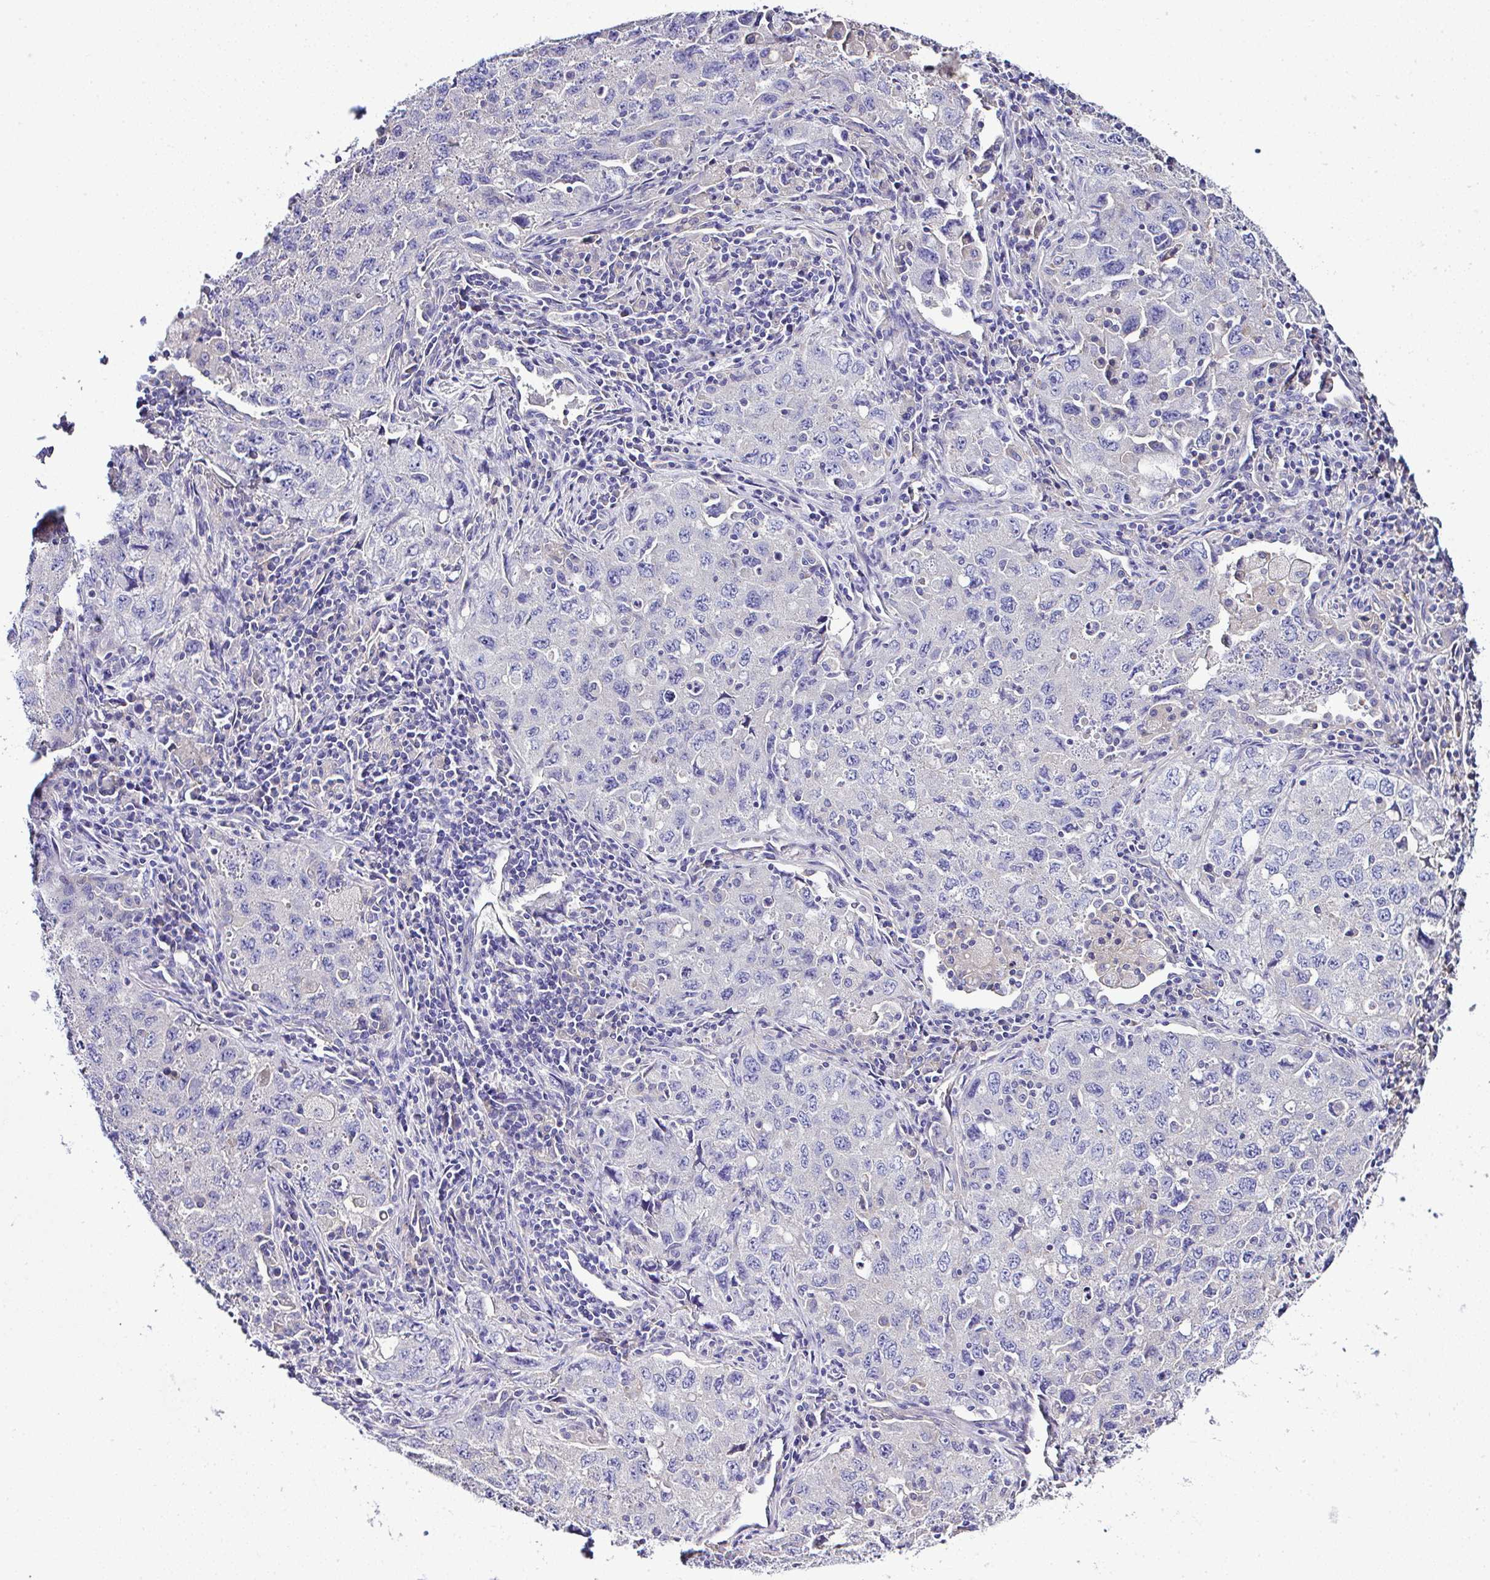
{"staining": {"intensity": "negative", "quantity": "none", "location": "none"}, "tissue": "lung cancer", "cell_type": "Tumor cells", "image_type": "cancer", "snomed": [{"axis": "morphology", "description": "Adenocarcinoma, NOS"}, {"axis": "topography", "description": "Lung"}], "caption": "This is a micrograph of immunohistochemistry (IHC) staining of lung cancer, which shows no staining in tumor cells.", "gene": "OR4P4", "patient": {"sex": "female", "age": 57}}